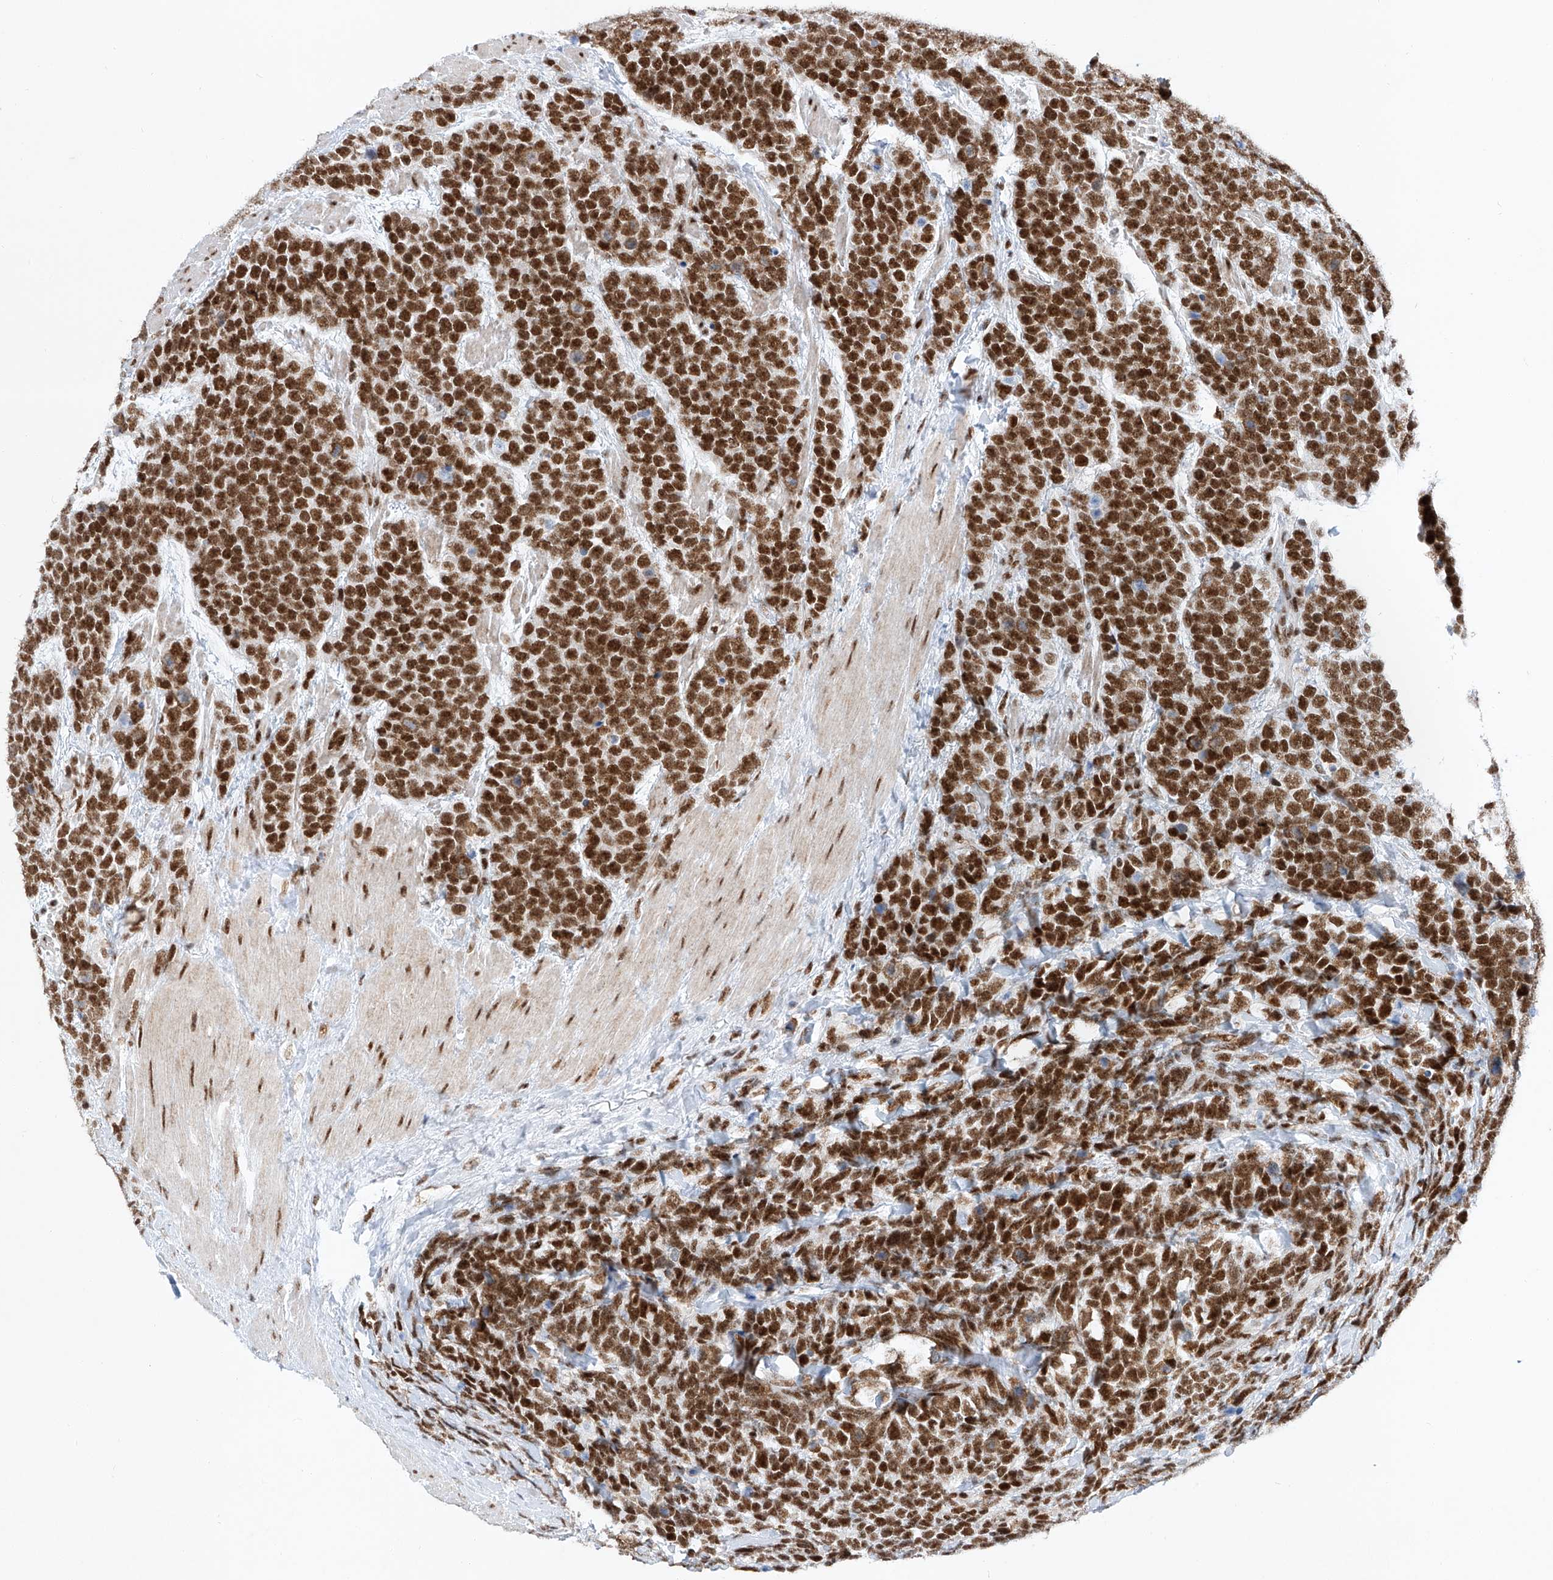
{"staining": {"intensity": "strong", "quantity": ">75%", "location": "nuclear"}, "tissue": "urothelial cancer", "cell_type": "Tumor cells", "image_type": "cancer", "snomed": [{"axis": "morphology", "description": "Urothelial carcinoma, High grade"}, {"axis": "topography", "description": "Urinary bladder"}], "caption": "Human urothelial cancer stained with a brown dye exhibits strong nuclear positive positivity in approximately >75% of tumor cells.", "gene": "TAF4", "patient": {"sex": "female", "age": 82}}